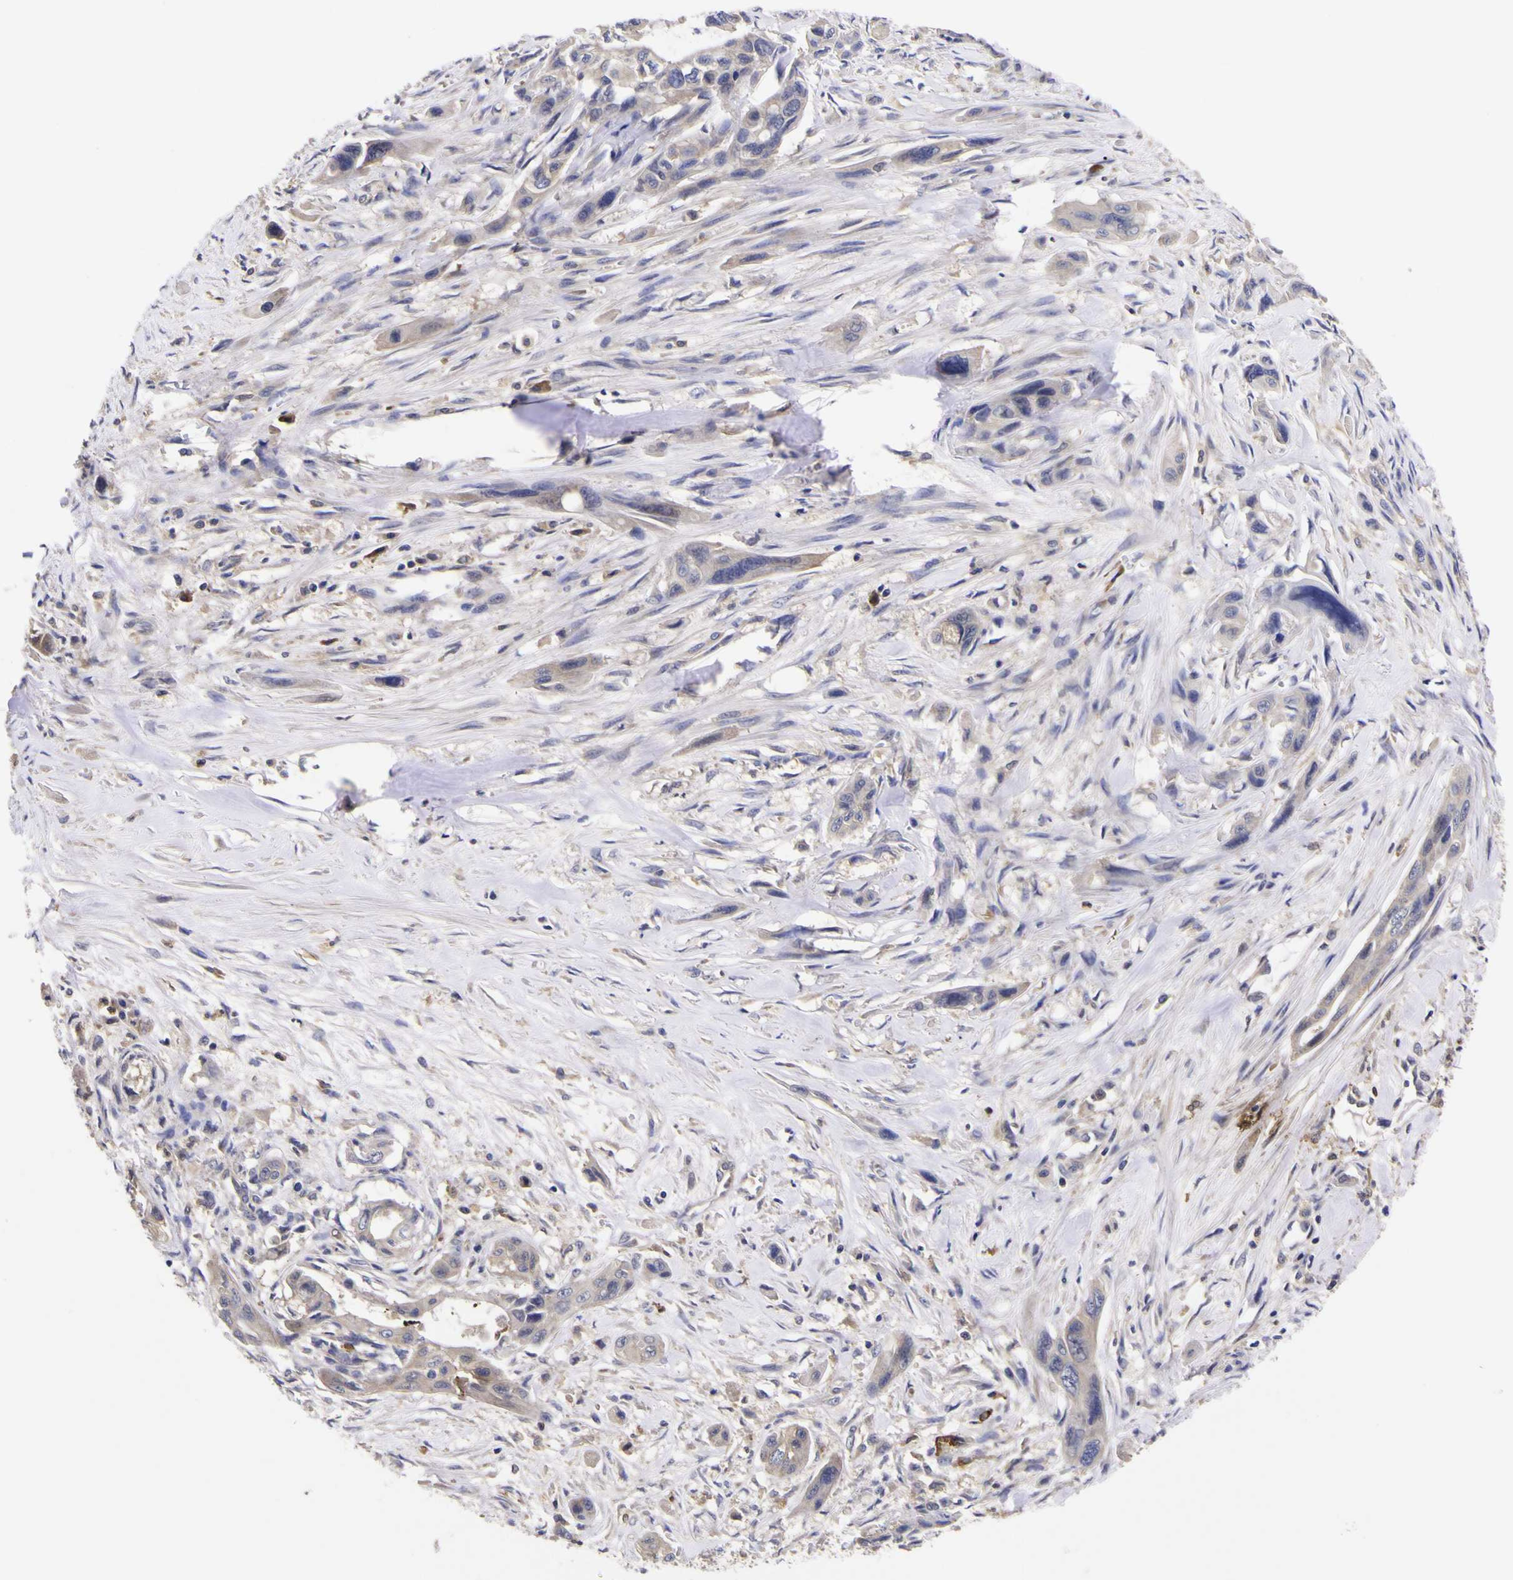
{"staining": {"intensity": "weak", "quantity": ">75%", "location": "cytoplasmic/membranous"}, "tissue": "pancreatic cancer", "cell_type": "Tumor cells", "image_type": "cancer", "snomed": [{"axis": "morphology", "description": "Adenocarcinoma, NOS"}, {"axis": "topography", "description": "Pancreas"}], "caption": "Protein expression analysis of human adenocarcinoma (pancreatic) reveals weak cytoplasmic/membranous staining in approximately >75% of tumor cells.", "gene": "MAPK14", "patient": {"sex": "male", "age": 73}}